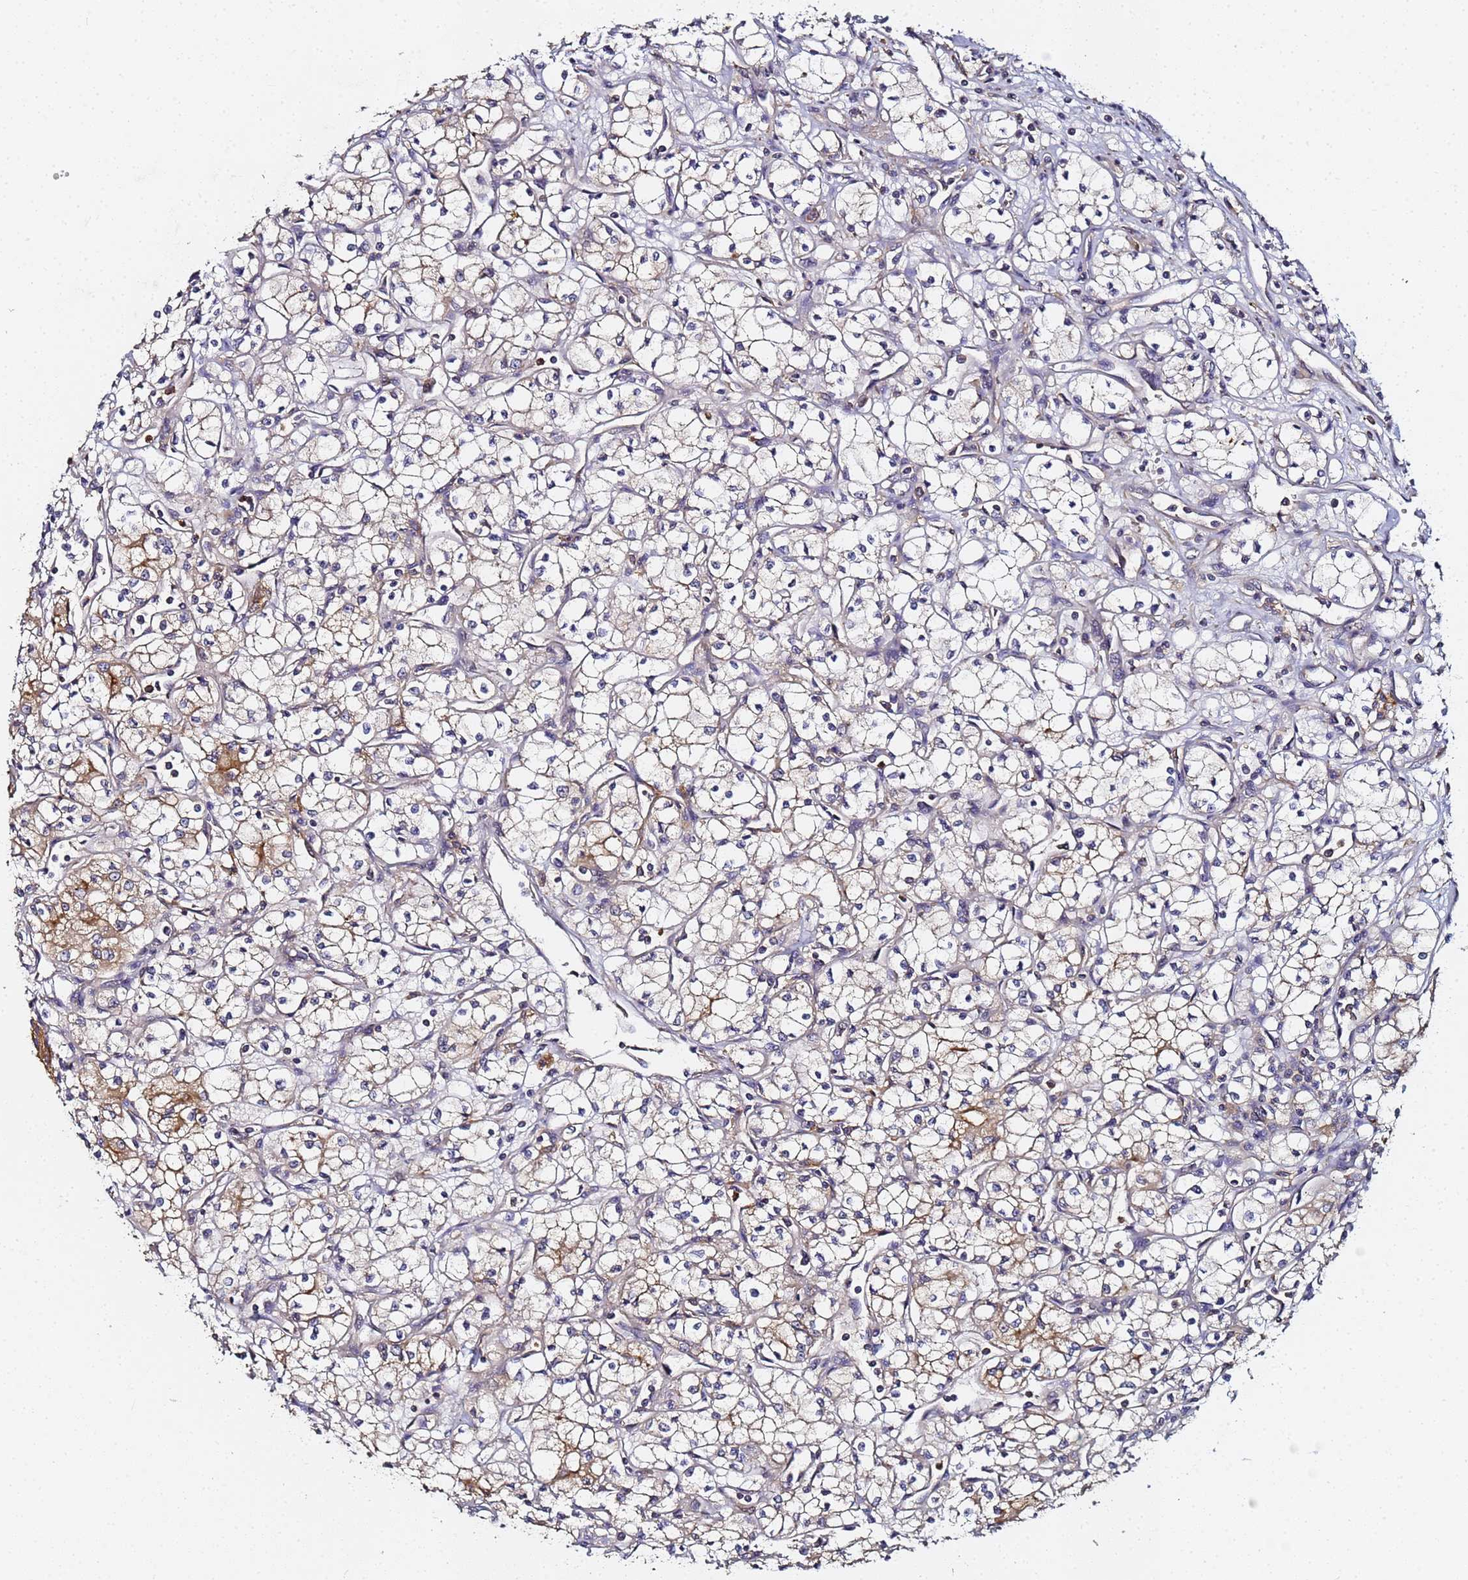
{"staining": {"intensity": "moderate", "quantity": "<25%", "location": "cytoplasmic/membranous"}, "tissue": "renal cancer", "cell_type": "Tumor cells", "image_type": "cancer", "snomed": [{"axis": "morphology", "description": "Adenocarcinoma, NOS"}, {"axis": "topography", "description": "Kidney"}], "caption": "Immunohistochemical staining of human renal cancer demonstrates moderate cytoplasmic/membranous protein expression in approximately <25% of tumor cells. (Stains: DAB in brown, nuclei in blue, Microscopy: brightfield microscopy at high magnification).", "gene": "LRRC69", "patient": {"sex": "male", "age": 59}}